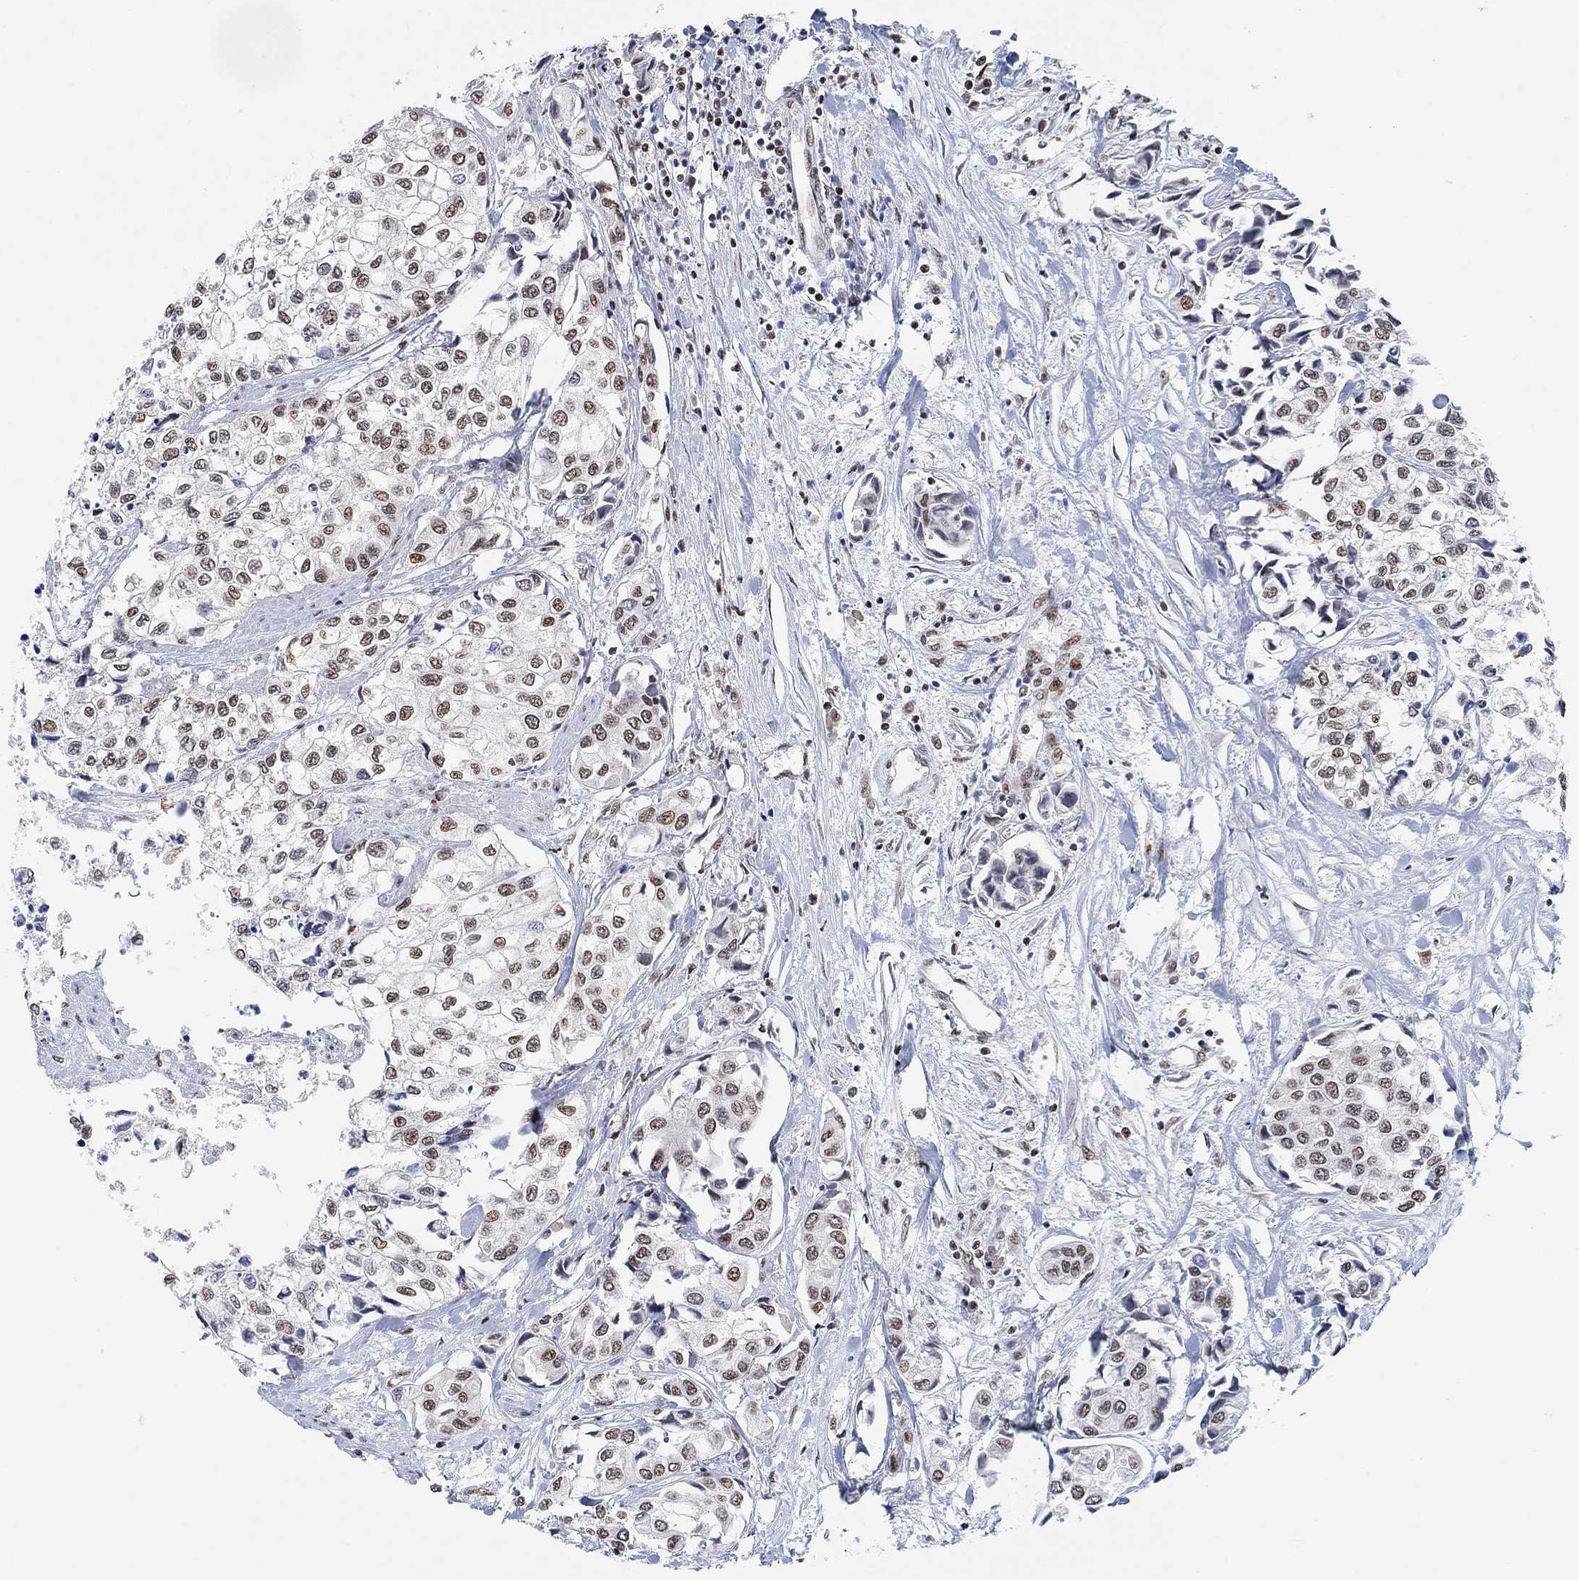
{"staining": {"intensity": "moderate", "quantity": ">75%", "location": "nuclear"}, "tissue": "urothelial cancer", "cell_type": "Tumor cells", "image_type": "cancer", "snomed": [{"axis": "morphology", "description": "Urothelial carcinoma, High grade"}, {"axis": "topography", "description": "Urinary bladder"}], "caption": "Urothelial cancer stained with immunohistochemistry demonstrates moderate nuclear positivity in about >75% of tumor cells. The staining is performed using DAB (3,3'-diaminobenzidine) brown chromogen to label protein expression. The nuclei are counter-stained blue using hematoxylin.", "gene": "USP39", "patient": {"sex": "male", "age": 73}}